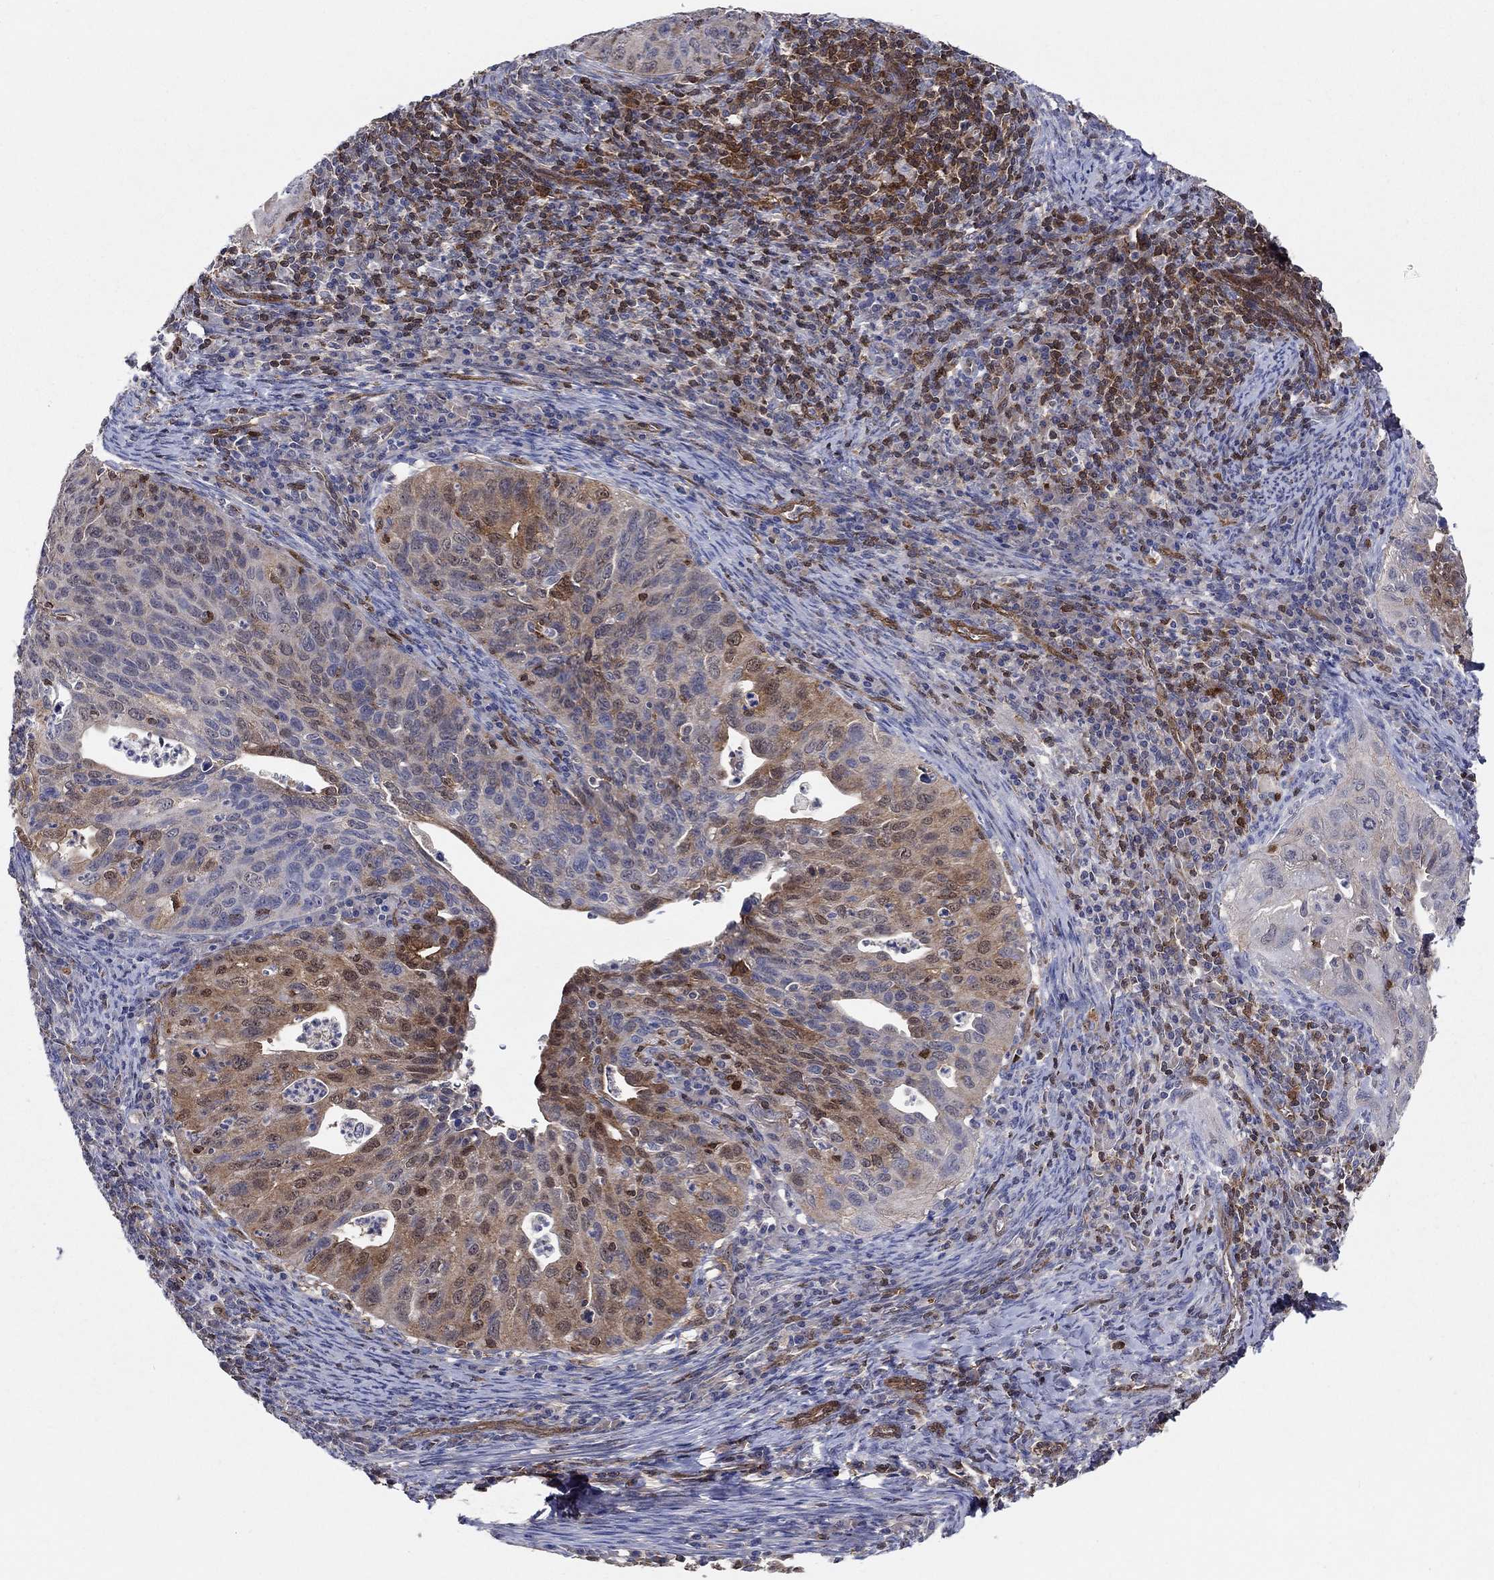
{"staining": {"intensity": "weak", "quantity": "25%-75%", "location": "cytoplasmic/membranous,nuclear"}, "tissue": "cervical cancer", "cell_type": "Tumor cells", "image_type": "cancer", "snomed": [{"axis": "morphology", "description": "Squamous cell carcinoma, NOS"}, {"axis": "topography", "description": "Cervix"}], "caption": "Tumor cells reveal weak cytoplasmic/membranous and nuclear staining in about 25%-75% of cells in cervical squamous cell carcinoma.", "gene": "AGFG2", "patient": {"sex": "female", "age": 26}}